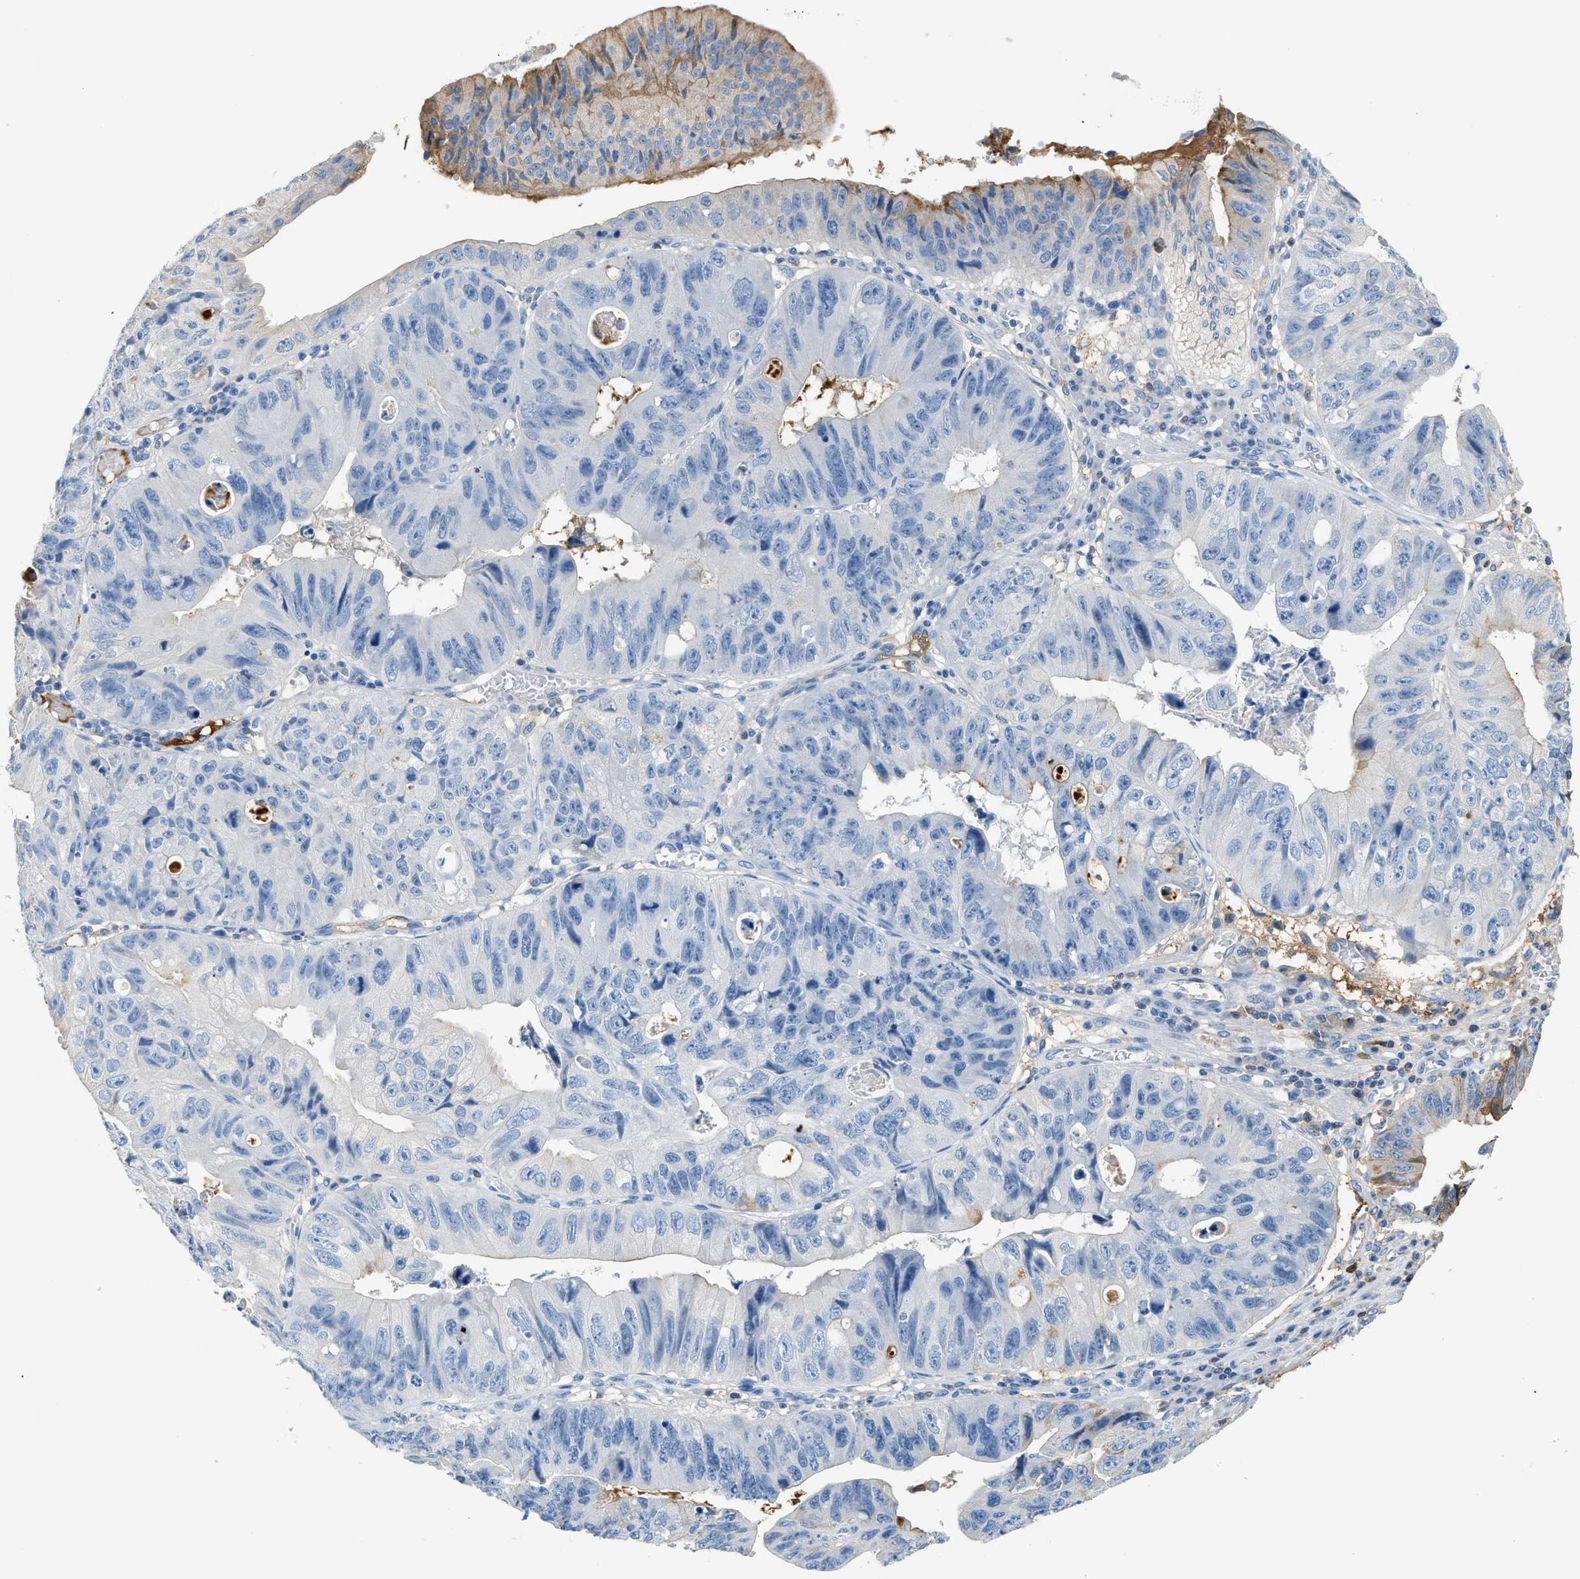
{"staining": {"intensity": "moderate", "quantity": "<25%", "location": "cytoplasmic/membranous"}, "tissue": "stomach cancer", "cell_type": "Tumor cells", "image_type": "cancer", "snomed": [{"axis": "morphology", "description": "Adenocarcinoma, NOS"}, {"axis": "topography", "description": "Stomach"}], "caption": "This micrograph demonstrates immunohistochemistry staining of human adenocarcinoma (stomach), with low moderate cytoplasmic/membranous staining in about <25% of tumor cells.", "gene": "CFI", "patient": {"sex": "male", "age": 59}}